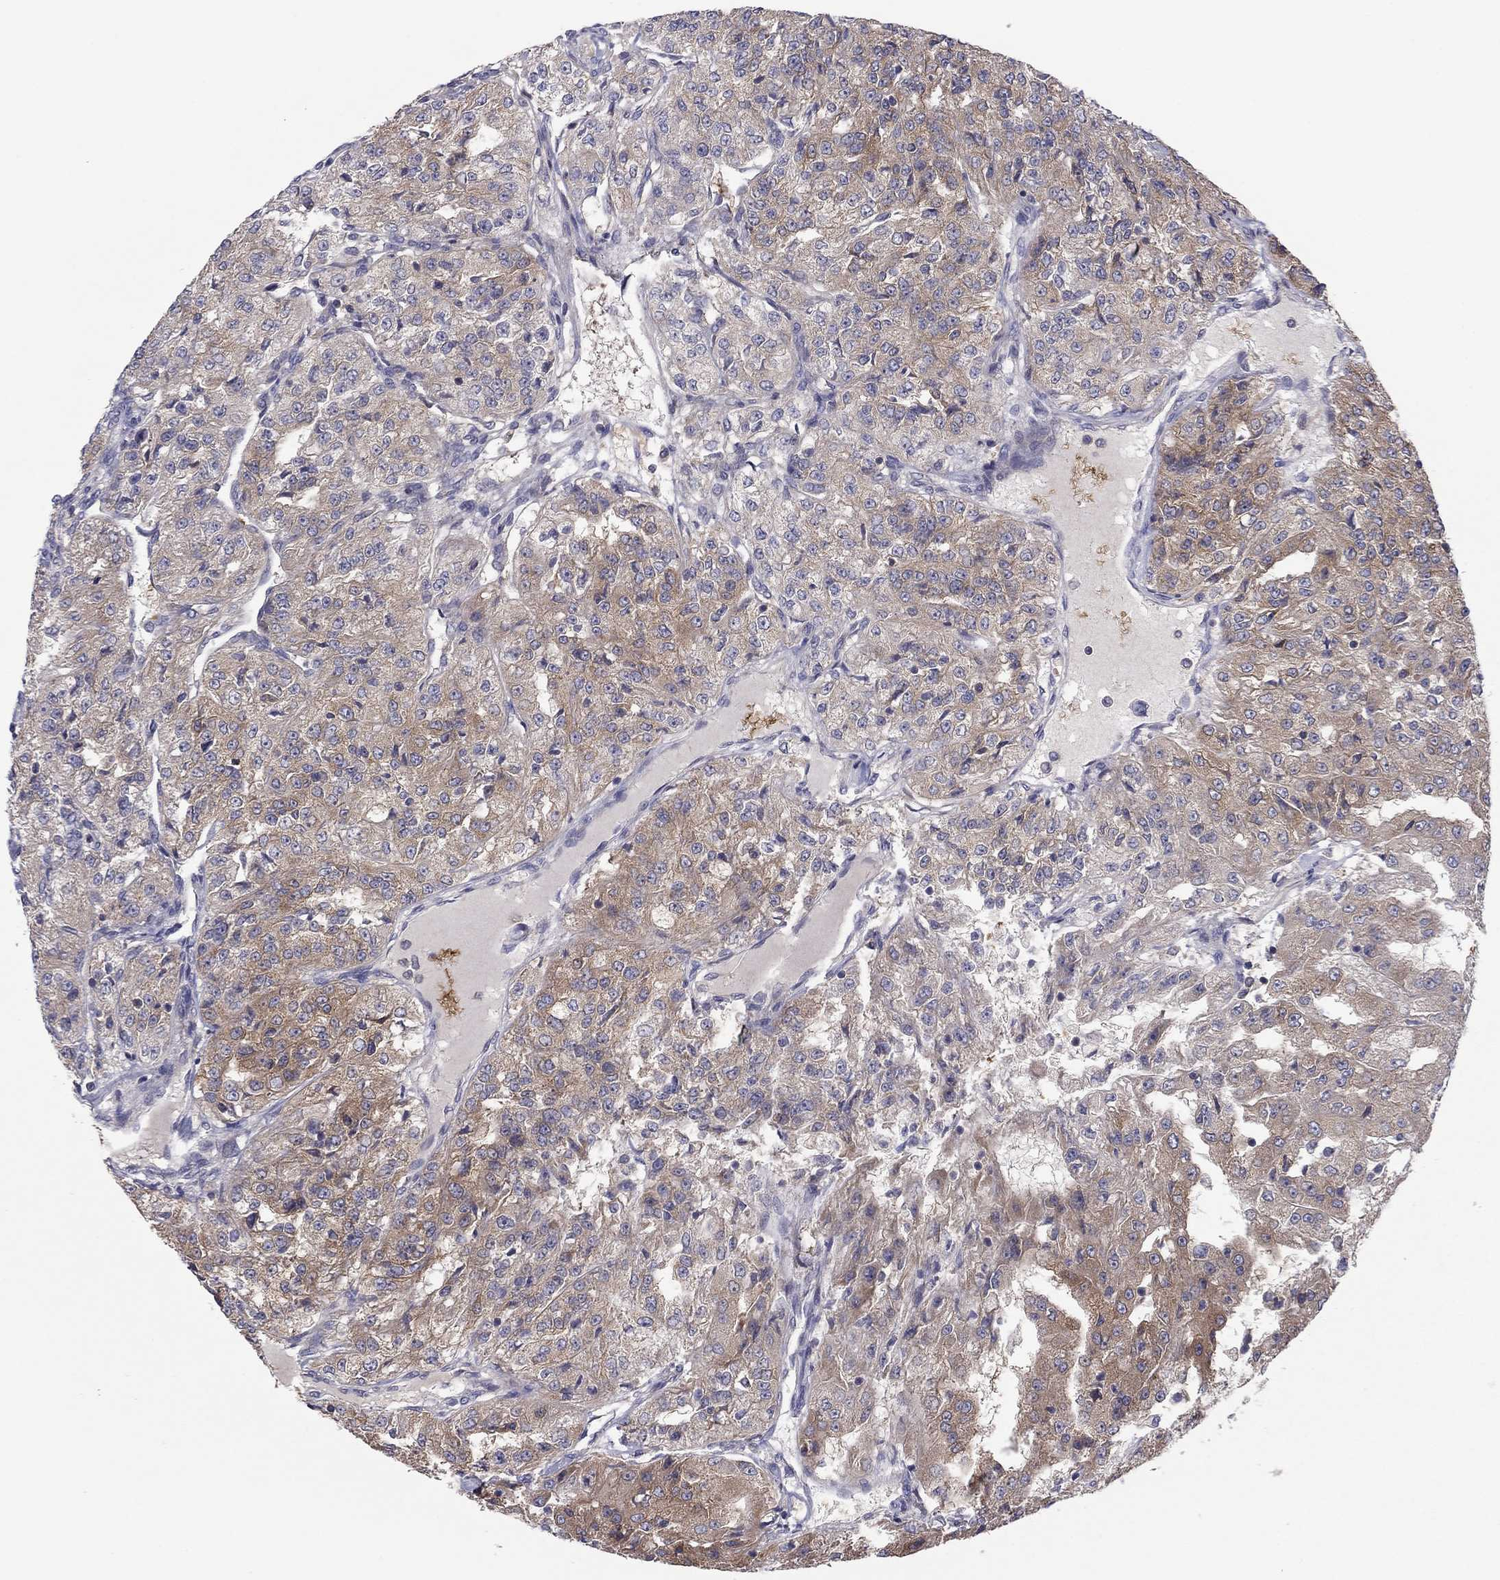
{"staining": {"intensity": "weak", "quantity": "<25%", "location": "cytoplasmic/membranous"}, "tissue": "renal cancer", "cell_type": "Tumor cells", "image_type": "cancer", "snomed": [{"axis": "morphology", "description": "Adenocarcinoma, NOS"}, {"axis": "topography", "description": "Kidney"}], "caption": "Immunohistochemistry (IHC) image of renal cancer stained for a protein (brown), which shows no staining in tumor cells.", "gene": "RNF123", "patient": {"sex": "female", "age": 63}}